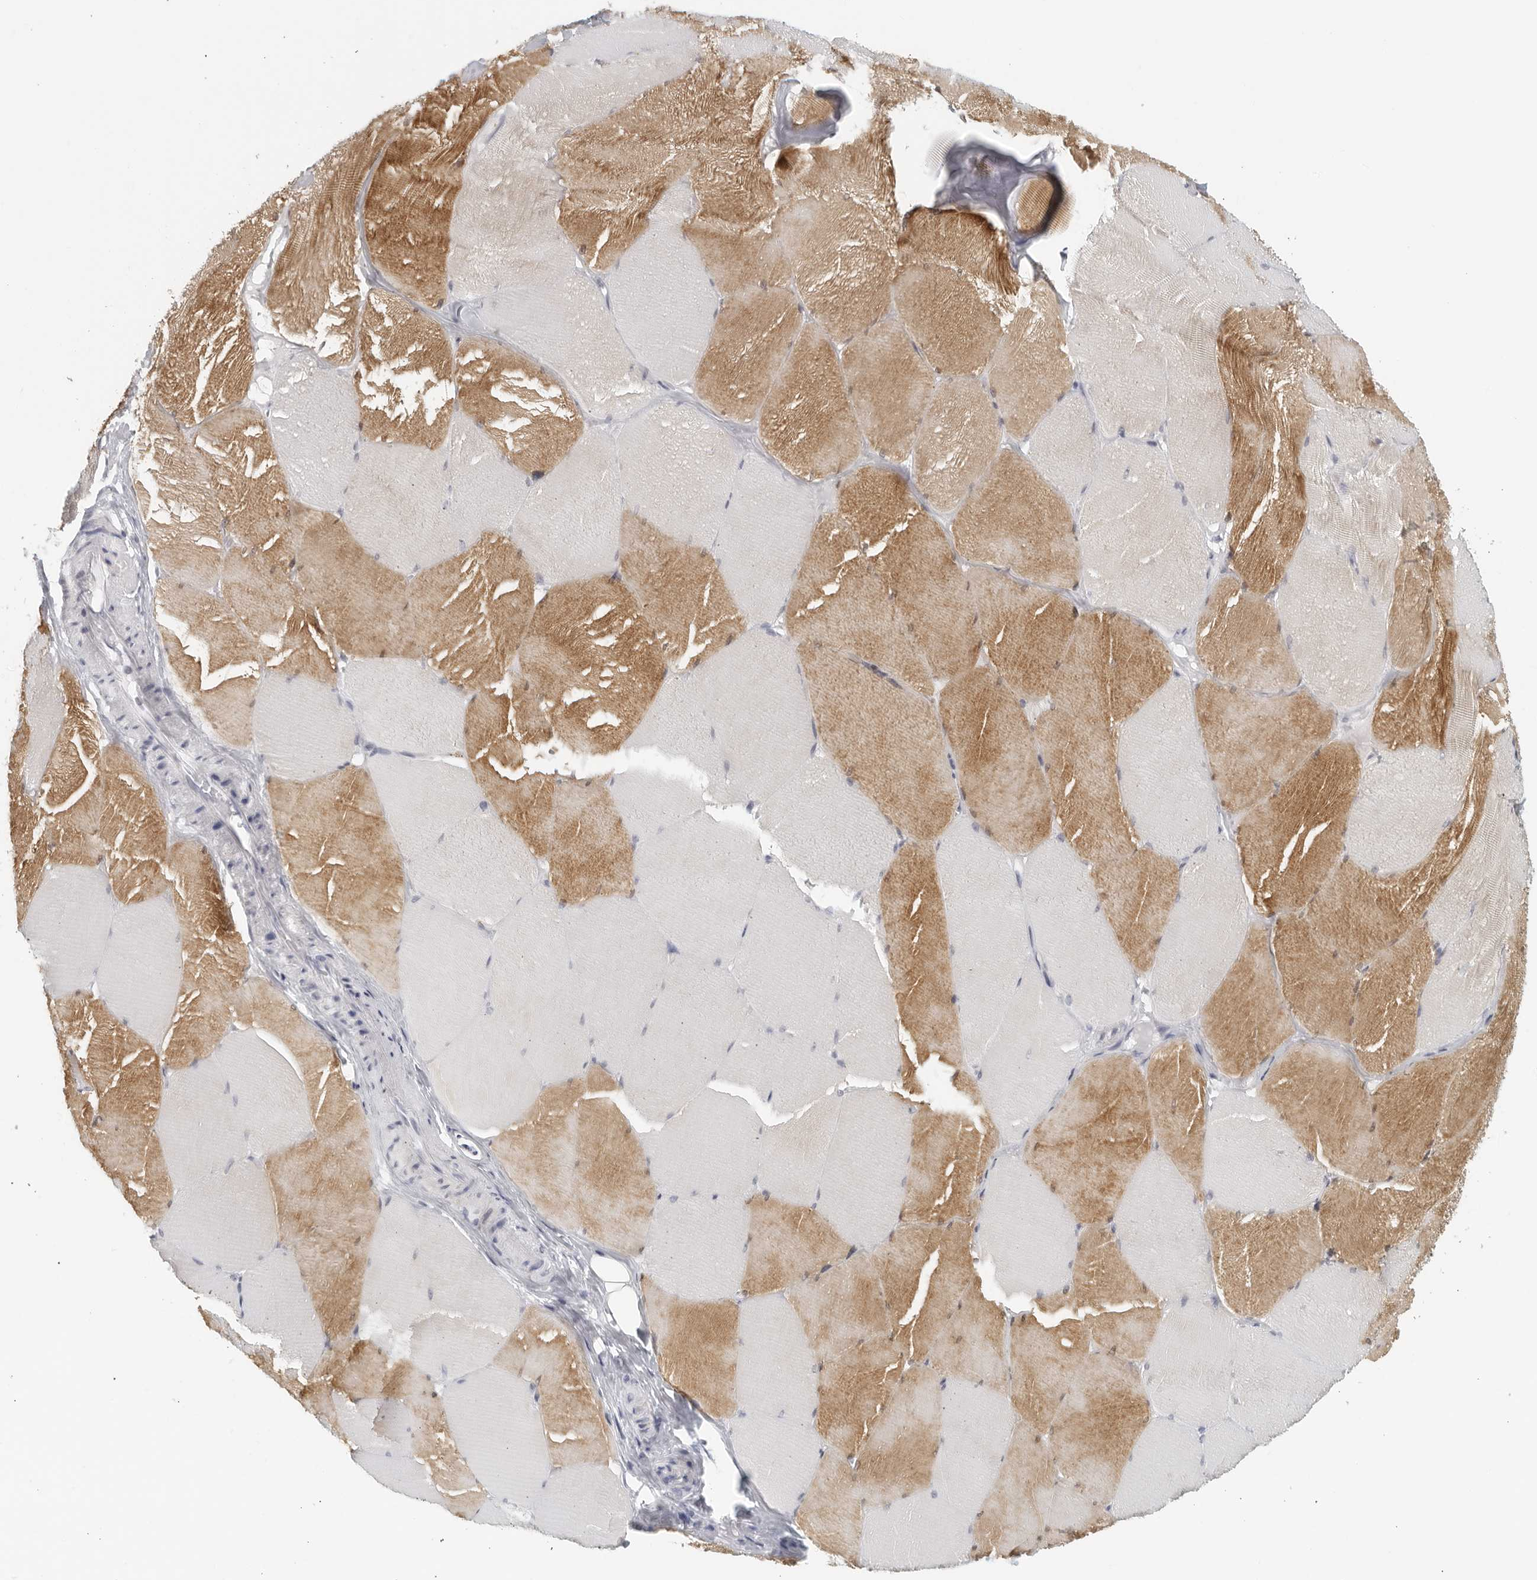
{"staining": {"intensity": "moderate", "quantity": "25%-75%", "location": "cytoplasmic/membranous"}, "tissue": "skeletal muscle", "cell_type": "Myocytes", "image_type": "normal", "snomed": [{"axis": "morphology", "description": "Normal tissue, NOS"}, {"axis": "topography", "description": "Skin"}, {"axis": "topography", "description": "Skeletal muscle"}], "caption": "A brown stain shows moderate cytoplasmic/membranous expression of a protein in myocytes of unremarkable skeletal muscle. Using DAB (3,3'-diaminobenzidine) (brown) and hematoxylin (blue) stains, captured at high magnification using brightfield microscopy.", "gene": "MATN1", "patient": {"sex": "male", "age": 83}}